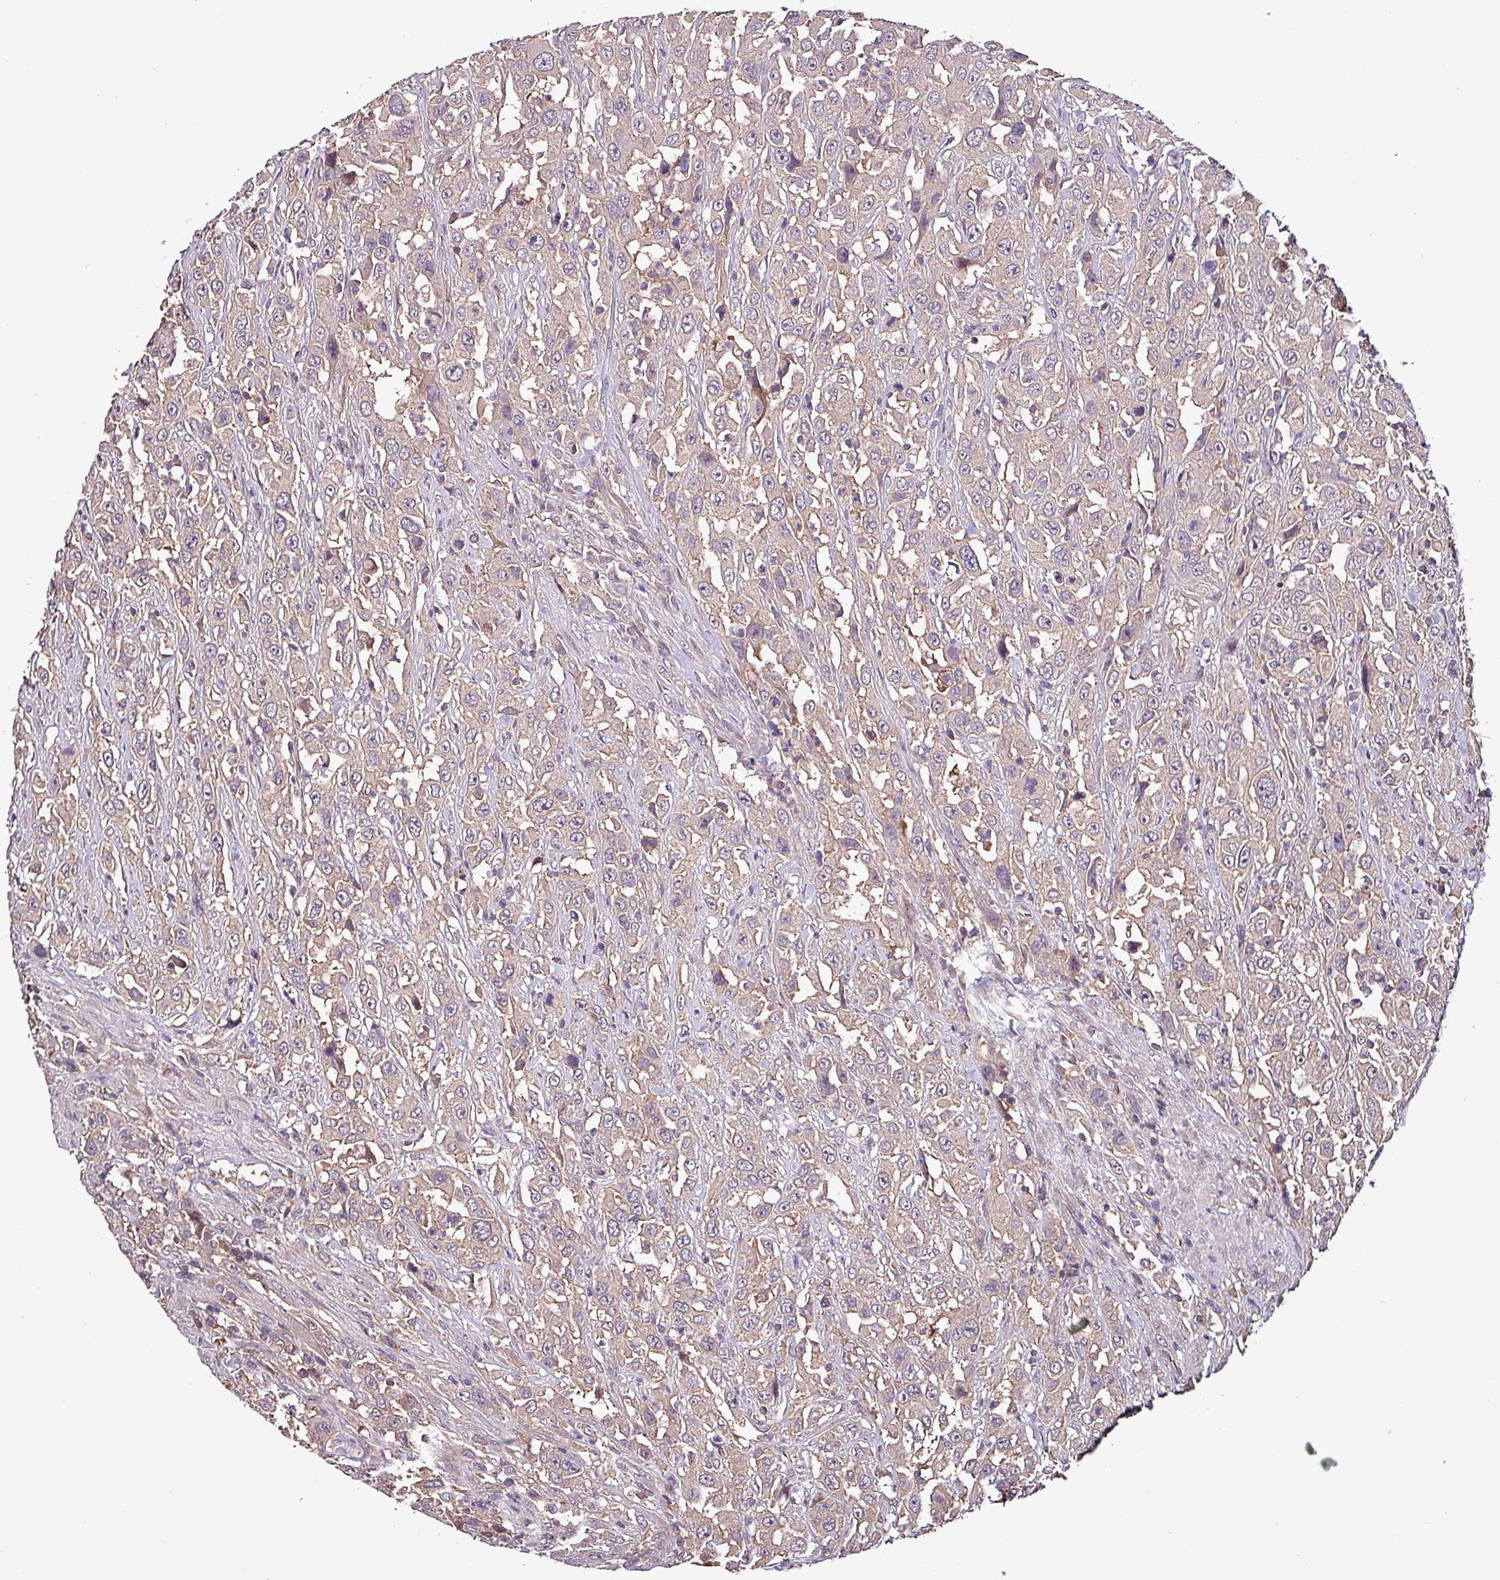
{"staining": {"intensity": "weak", "quantity": "<25%", "location": "cytoplasmic/membranous"}, "tissue": "urothelial cancer", "cell_type": "Tumor cells", "image_type": "cancer", "snomed": [{"axis": "morphology", "description": "Urothelial carcinoma, High grade"}, {"axis": "topography", "description": "Urinary bladder"}], "caption": "Photomicrograph shows no protein staining in tumor cells of urothelial cancer tissue.", "gene": "PAFAH1B2", "patient": {"sex": "male", "age": 61}}